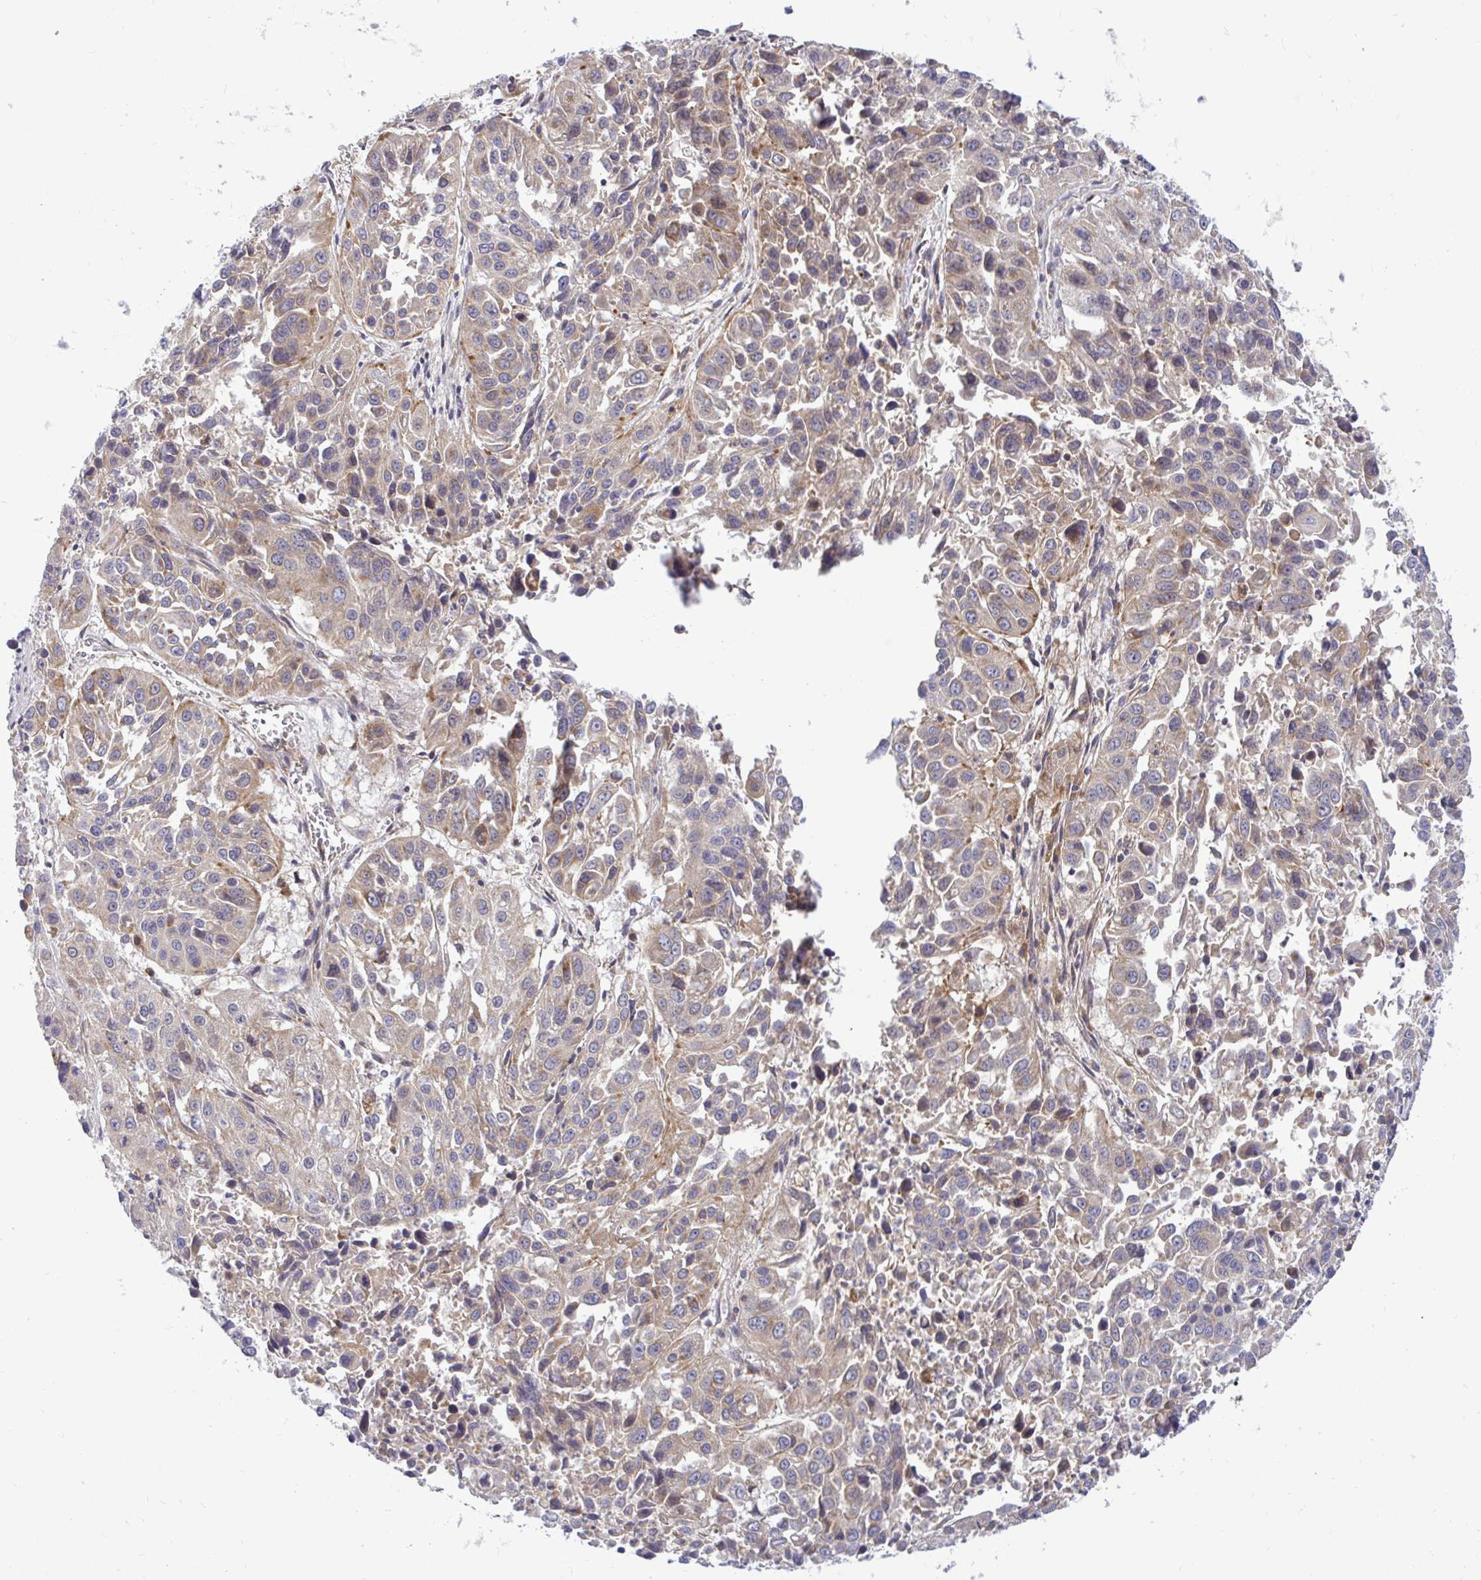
{"staining": {"intensity": "weak", "quantity": ">75%", "location": "cytoplasmic/membranous"}, "tissue": "lung cancer", "cell_type": "Tumor cells", "image_type": "cancer", "snomed": [{"axis": "morphology", "description": "Squamous cell carcinoma, NOS"}, {"axis": "topography", "description": "Lung"}], "caption": "The image shows a brown stain indicating the presence of a protein in the cytoplasmic/membranous of tumor cells in lung cancer.", "gene": "VTI1B", "patient": {"sex": "female", "age": 61}}